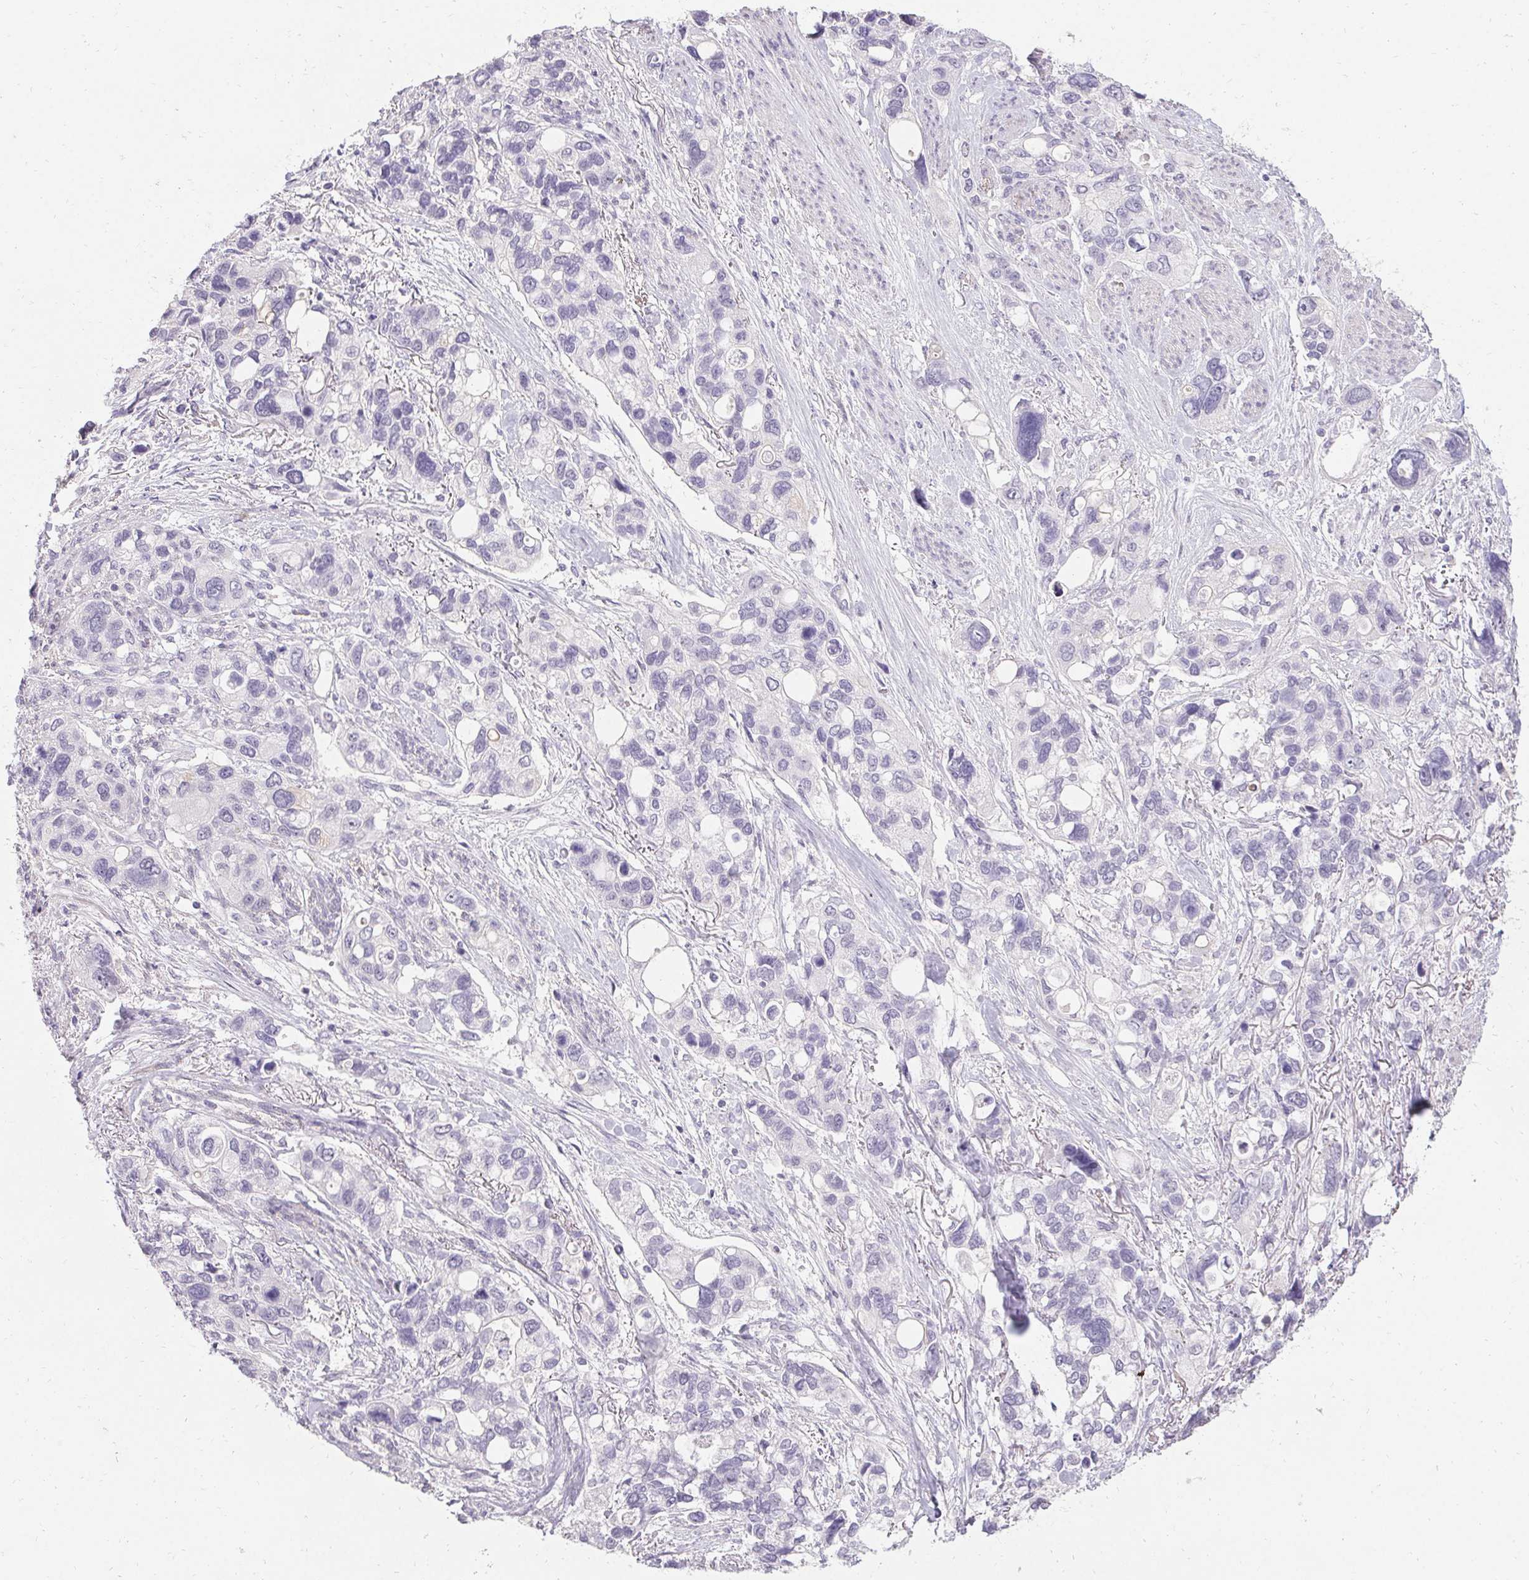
{"staining": {"intensity": "negative", "quantity": "none", "location": "none"}, "tissue": "stomach cancer", "cell_type": "Tumor cells", "image_type": "cancer", "snomed": [{"axis": "morphology", "description": "Adenocarcinoma, NOS"}, {"axis": "topography", "description": "Stomach, upper"}], "caption": "Protein analysis of adenocarcinoma (stomach) shows no significant positivity in tumor cells.", "gene": "PMEL", "patient": {"sex": "female", "age": 81}}